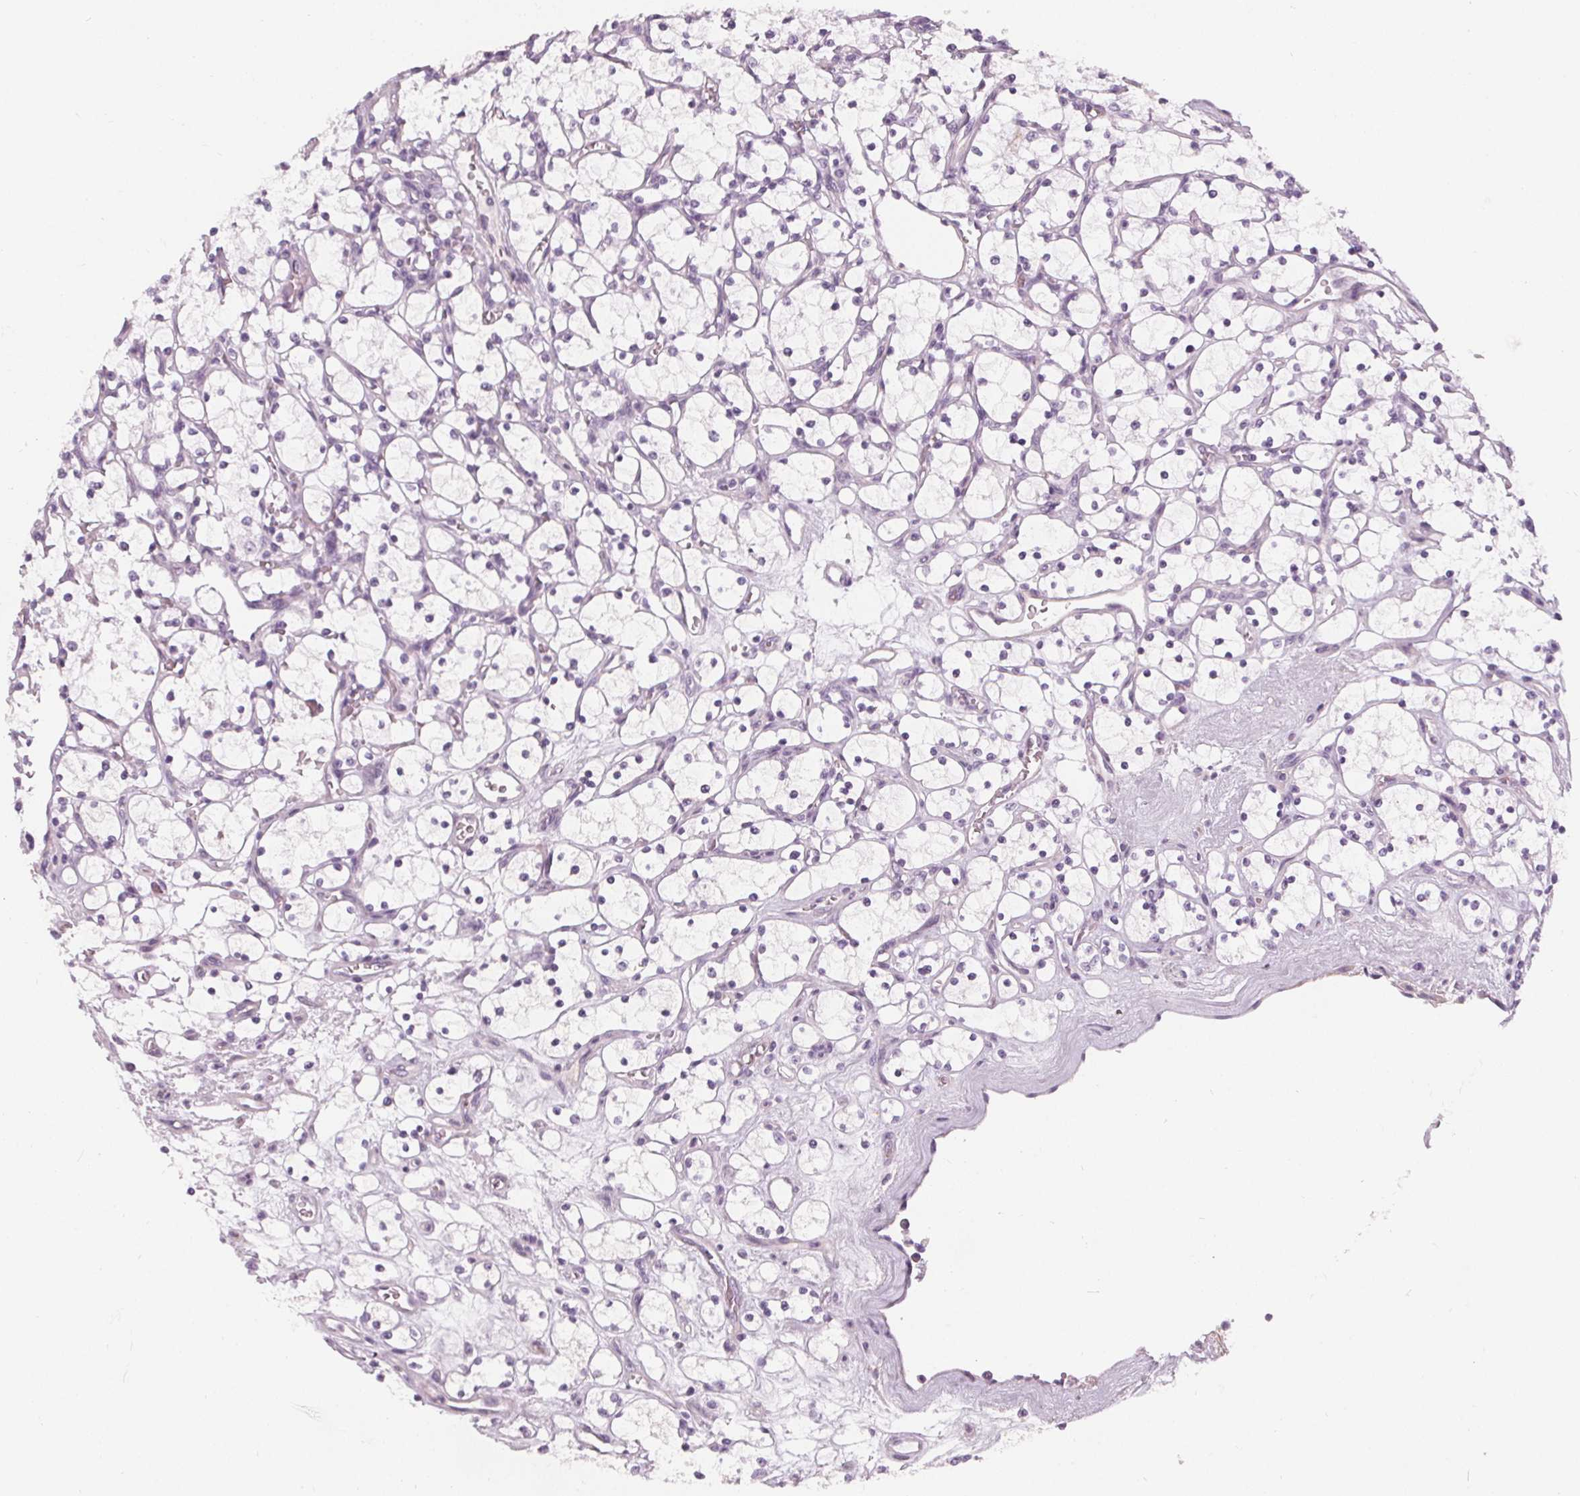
{"staining": {"intensity": "negative", "quantity": "none", "location": "none"}, "tissue": "renal cancer", "cell_type": "Tumor cells", "image_type": "cancer", "snomed": [{"axis": "morphology", "description": "Adenocarcinoma, NOS"}, {"axis": "topography", "description": "Kidney"}], "caption": "Micrograph shows no significant protein expression in tumor cells of adenocarcinoma (renal). (DAB (3,3'-diaminobenzidine) IHC visualized using brightfield microscopy, high magnification).", "gene": "SLC5A12", "patient": {"sex": "female", "age": 69}}